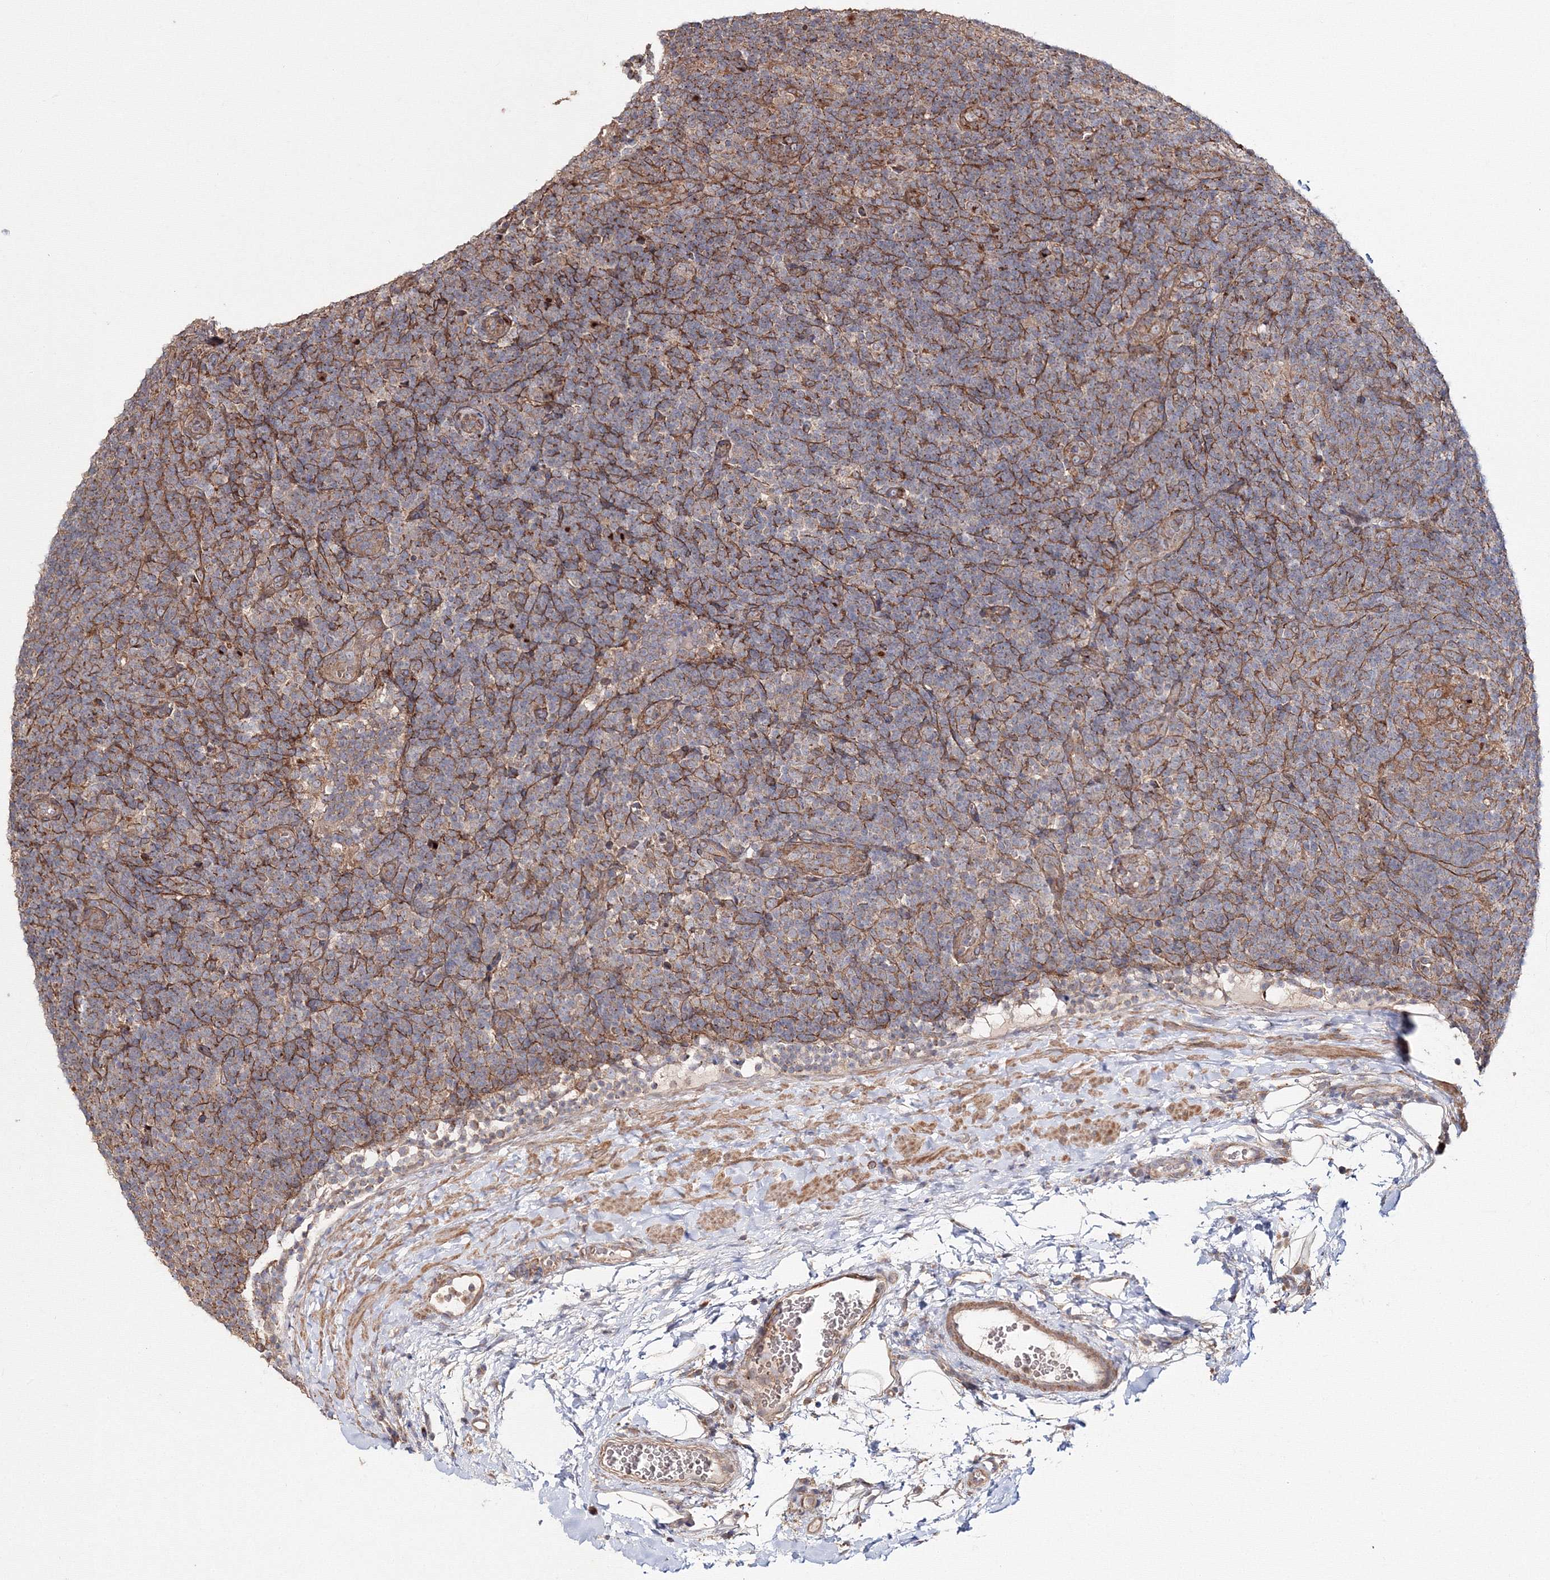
{"staining": {"intensity": "negative", "quantity": "none", "location": "none"}, "tissue": "lymphoma", "cell_type": "Tumor cells", "image_type": "cancer", "snomed": [{"axis": "morphology", "description": "Hodgkin's disease, NOS"}, {"axis": "topography", "description": "Lymph node"}], "caption": "Tumor cells show no significant protein positivity in lymphoma.", "gene": "DDO", "patient": {"sex": "female", "age": 57}}